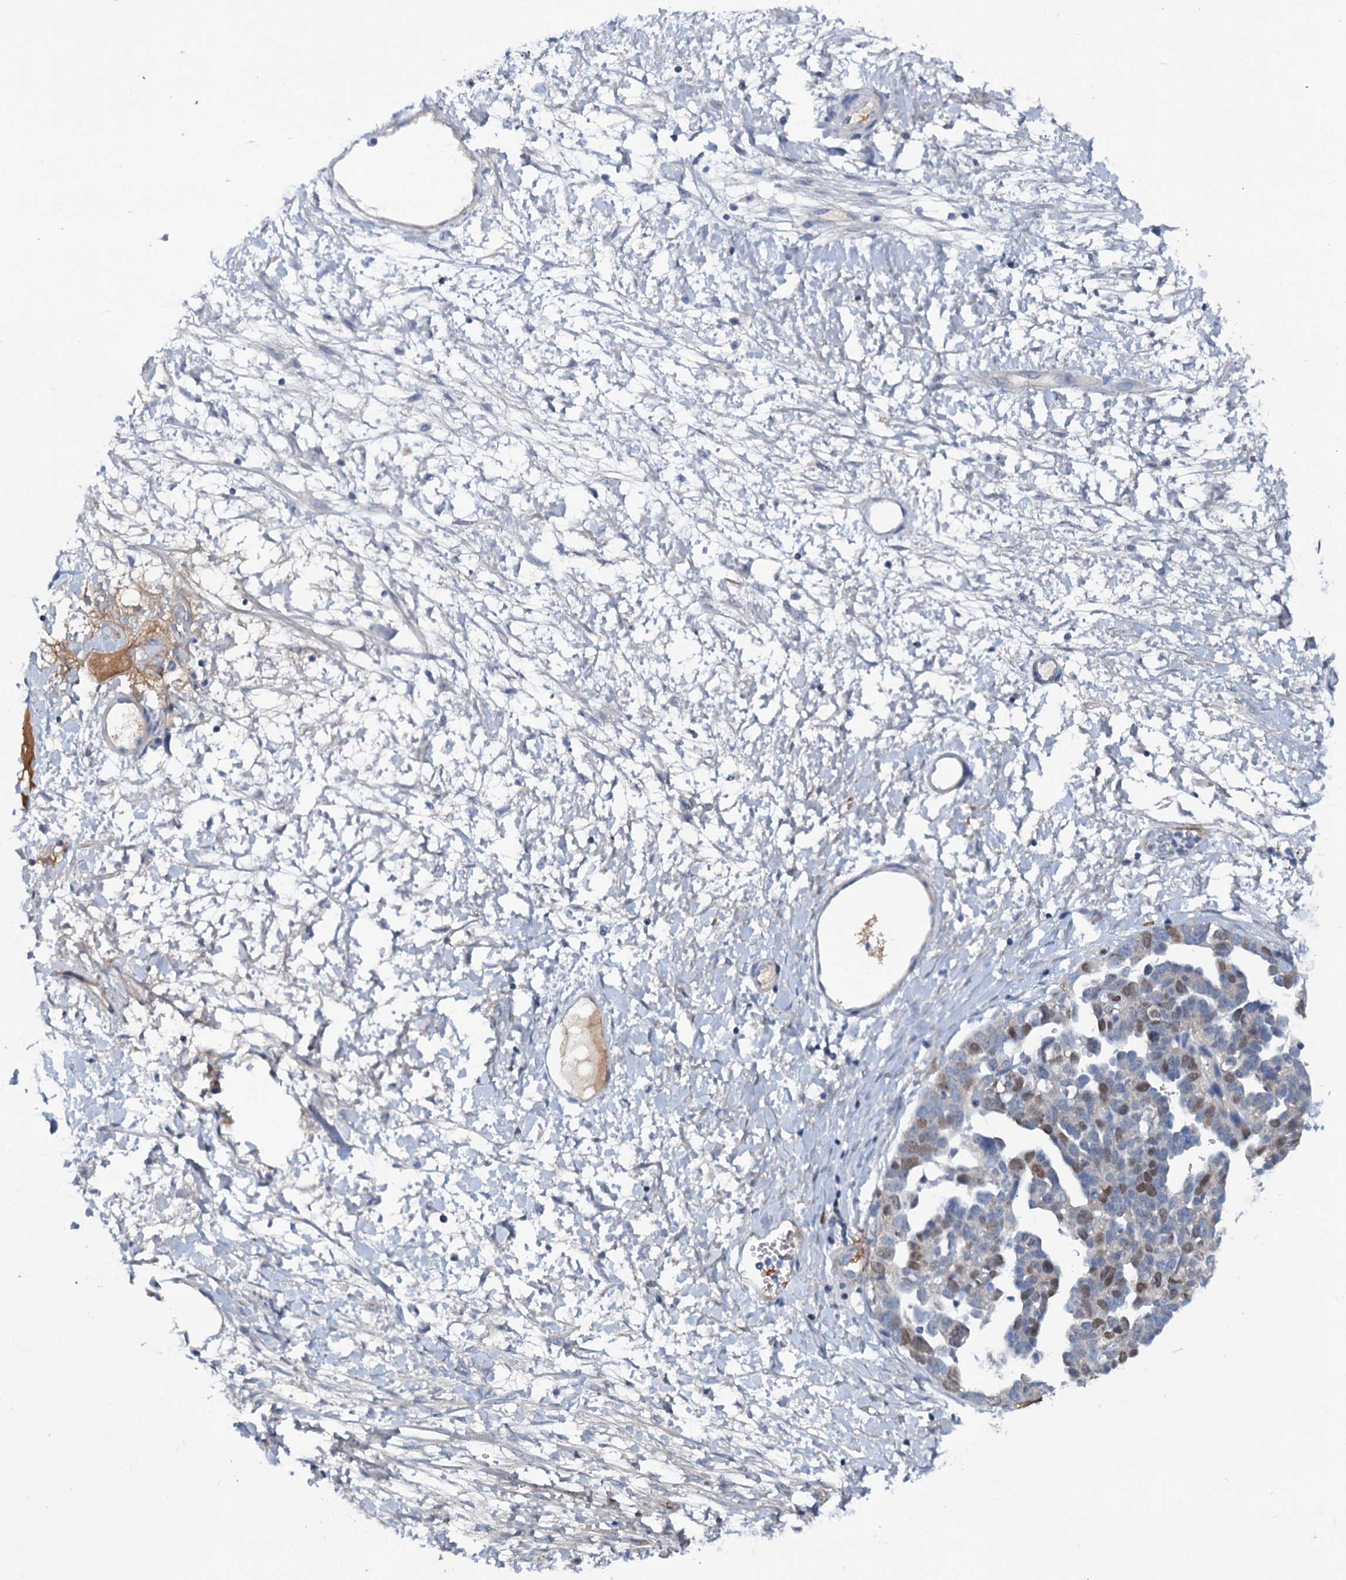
{"staining": {"intensity": "moderate", "quantity": "25%-75%", "location": "nuclear"}, "tissue": "ovarian cancer", "cell_type": "Tumor cells", "image_type": "cancer", "snomed": [{"axis": "morphology", "description": "Cystadenocarcinoma, serous, NOS"}, {"axis": "topography", "description": "Ovary"}], "caption": "Tumor cells reveal moderate nuclear staining in approximately 25%-75% of cells in ovarian cancer.", "gene": "FAM111B", "patient": {"sex": "female", "age": 54}}